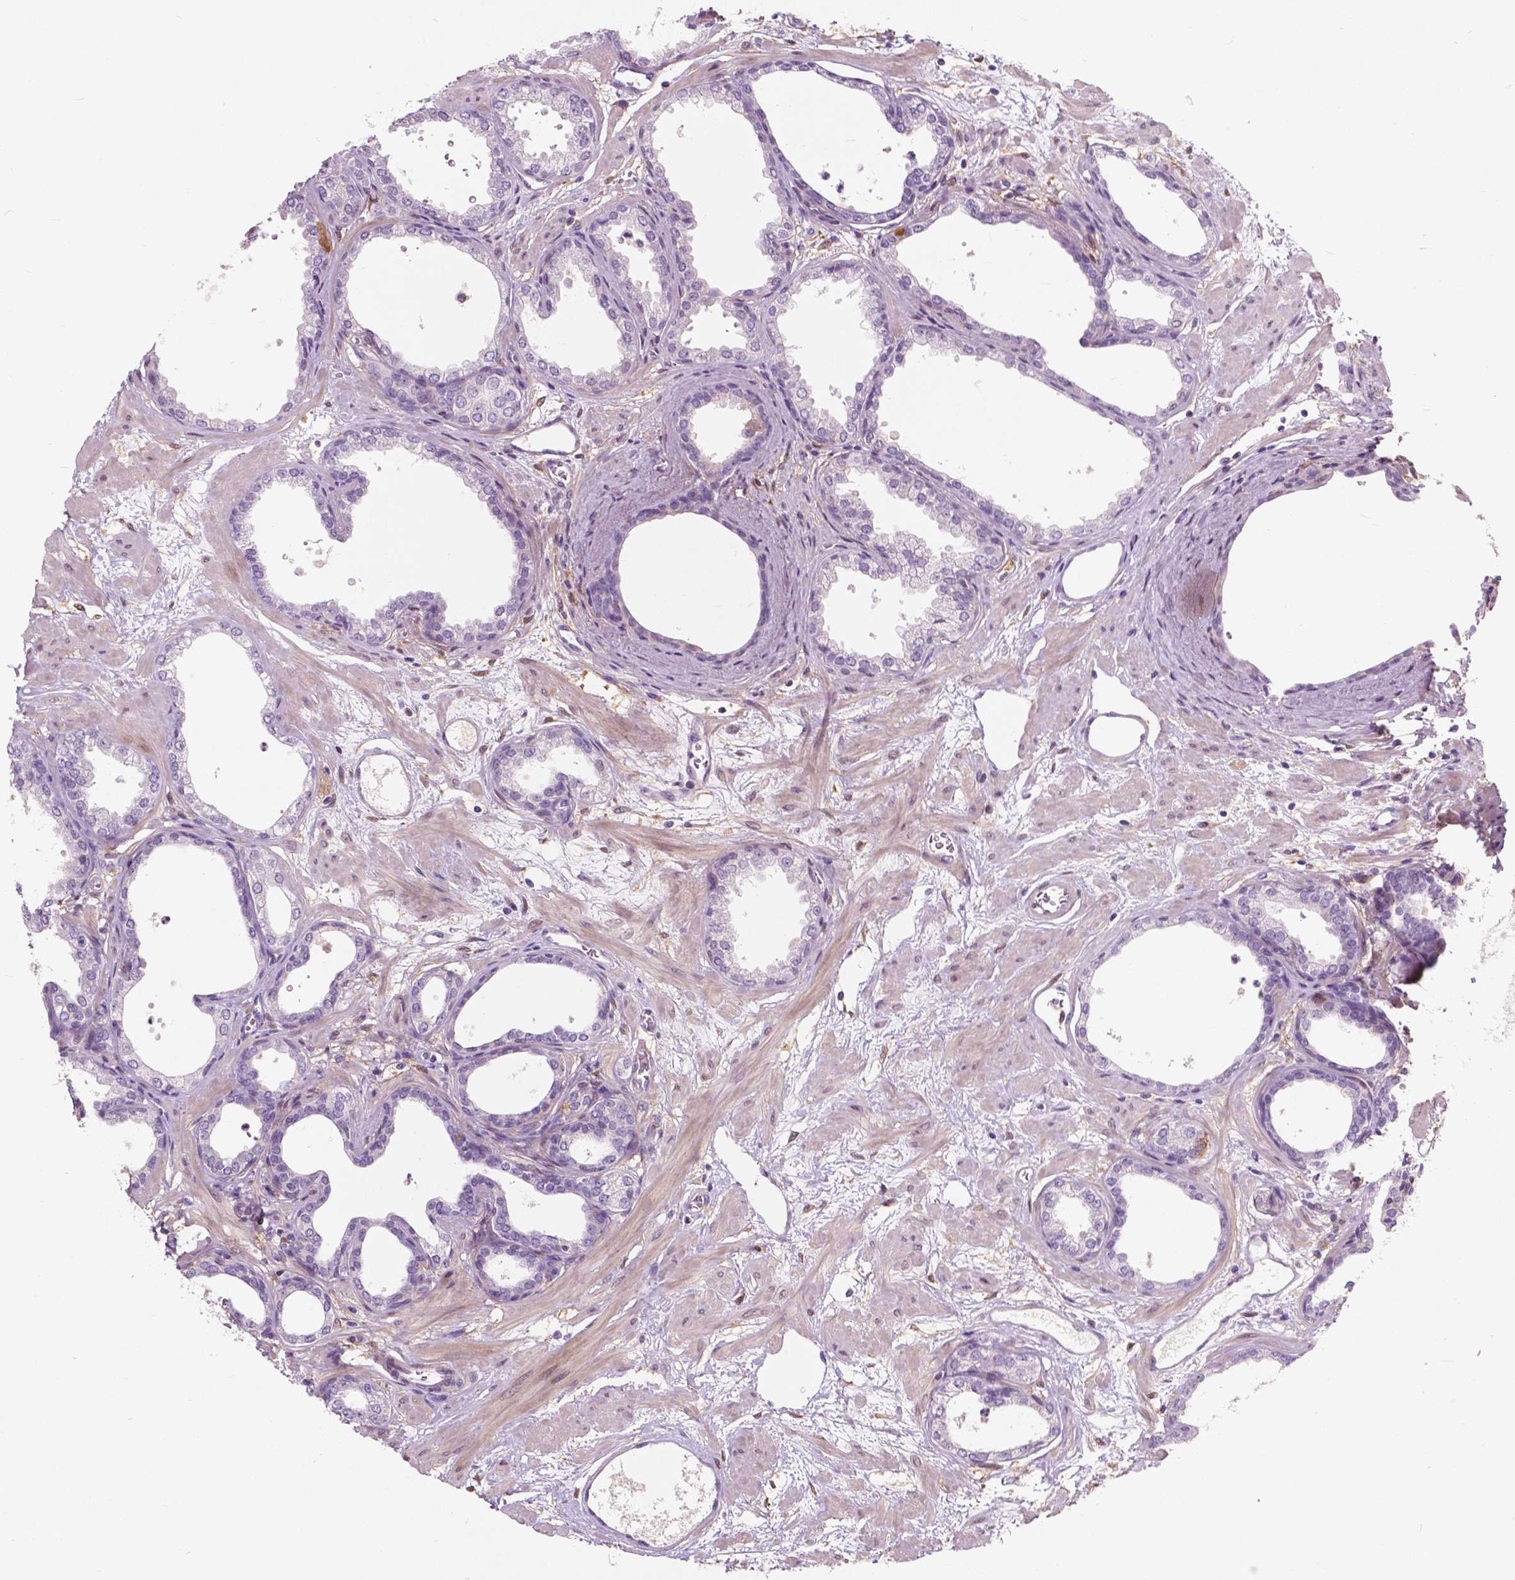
{"staining": {"intensity": "moderate", "quantity": "<25%", "location": "cytoplasmic/membranous"}, "tissue": "prostate", "cell_type": "Glandular cells", "image_type": "normal", "snomed": [{"axis": "morphology", "description": "Normal tissue, NOS"}, {"axis": "topography", "description": "Prostate"}], "caption": "Glandular cells demonstrate low levels of moderate cytoplasmic/membranous positivity in approximately <25% of cells in normal prostate.", "gene": "GPR37", "patient": {"sex": "male", "age": 37}}